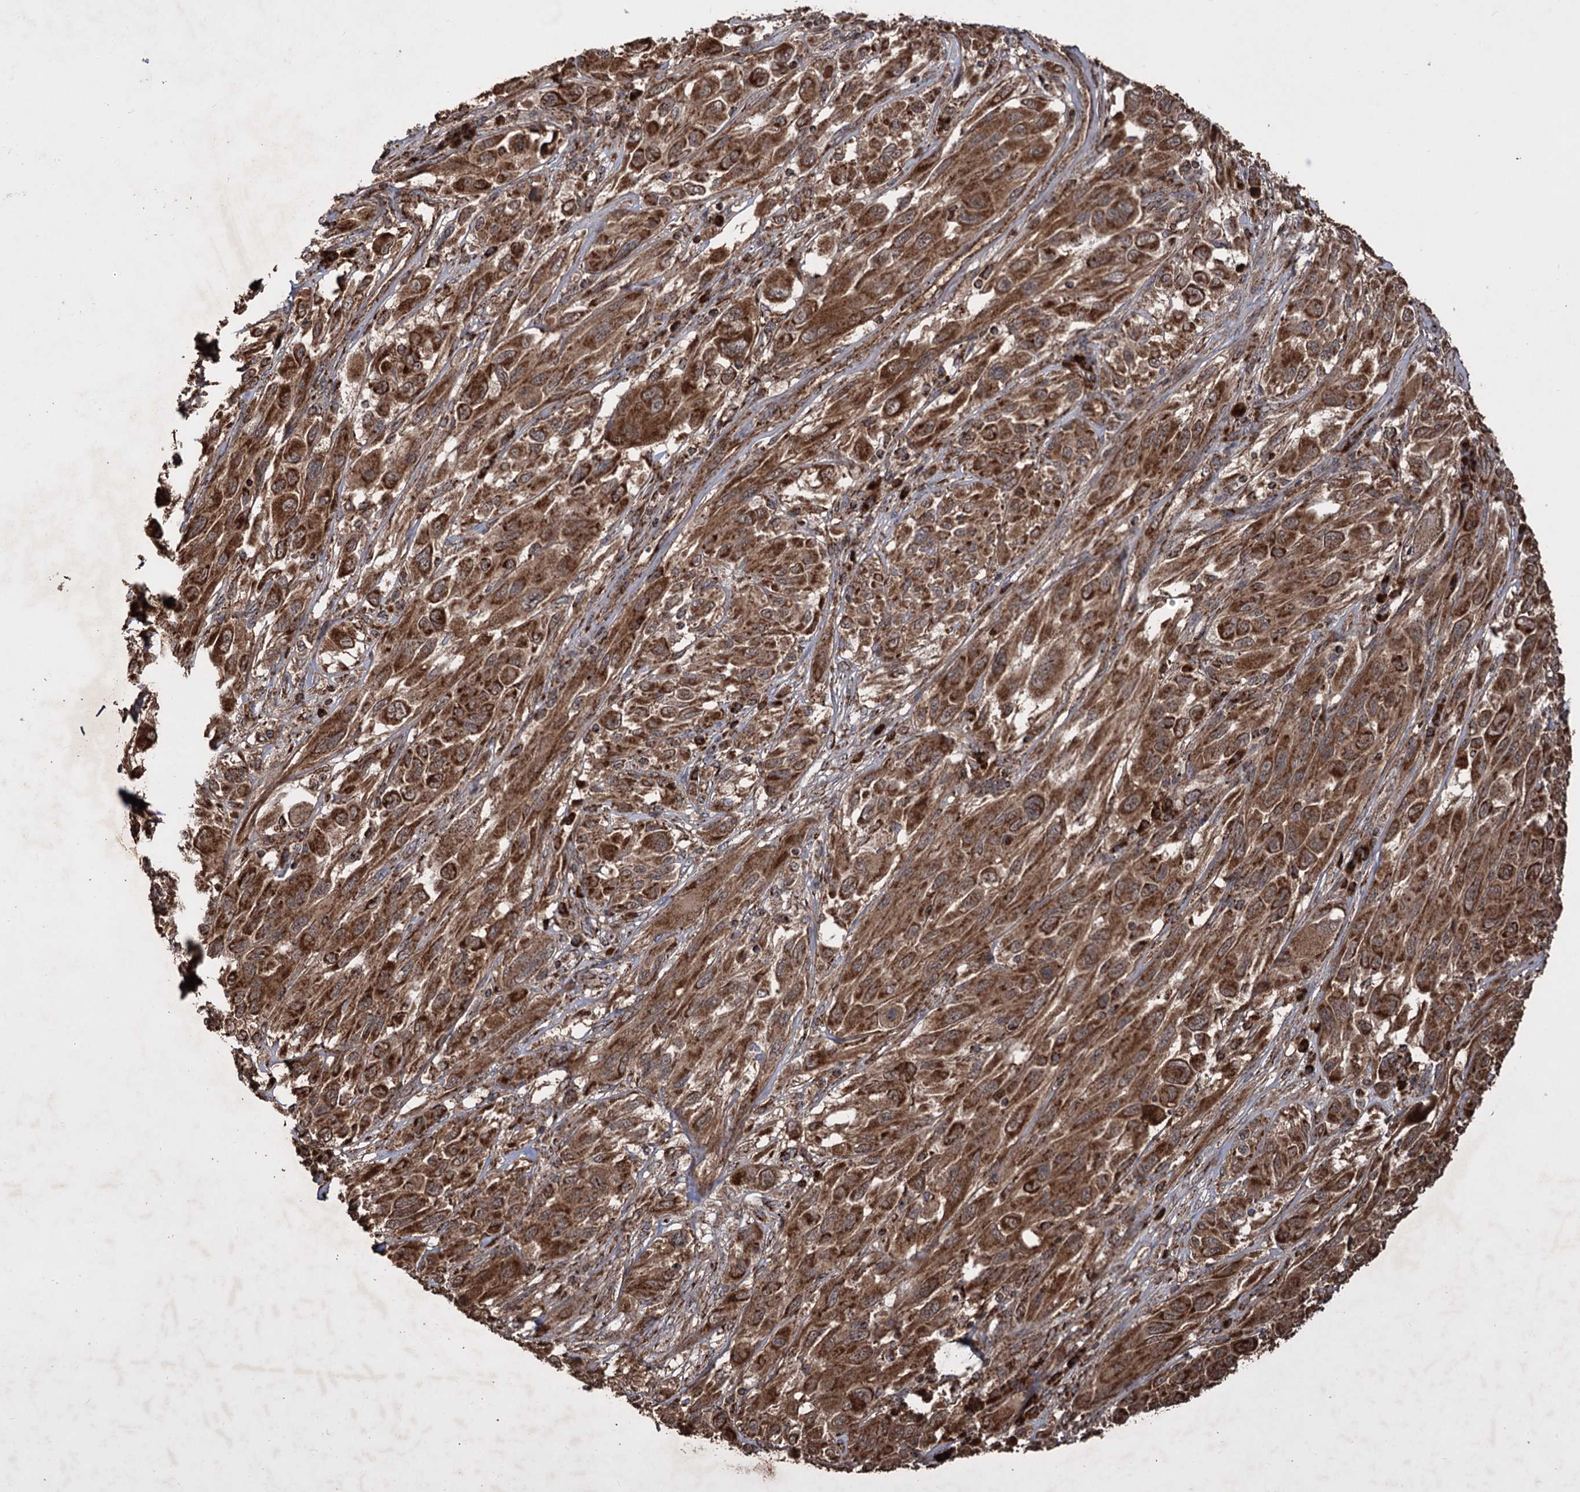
{"staining": {"intensity": "strong", "quantity": ">75%", "location": "cytoplasmic/membranous"}, "tissue": "melanoma", "cell_type": "Tumor cells", "image_type": "cancer", "snomed": [{"axis": "morphology", "description": "Malignant melanoma, NOS"}, {"axis": "topography", "description": "Skin"}], "caption": "Melanoma stained with a brown dye displays strong cytoplasmic/membranous positive positivity in about >75% of tumor cells.", "gene": "IPO4", "patient": {"sex": "female", "age": 91}}